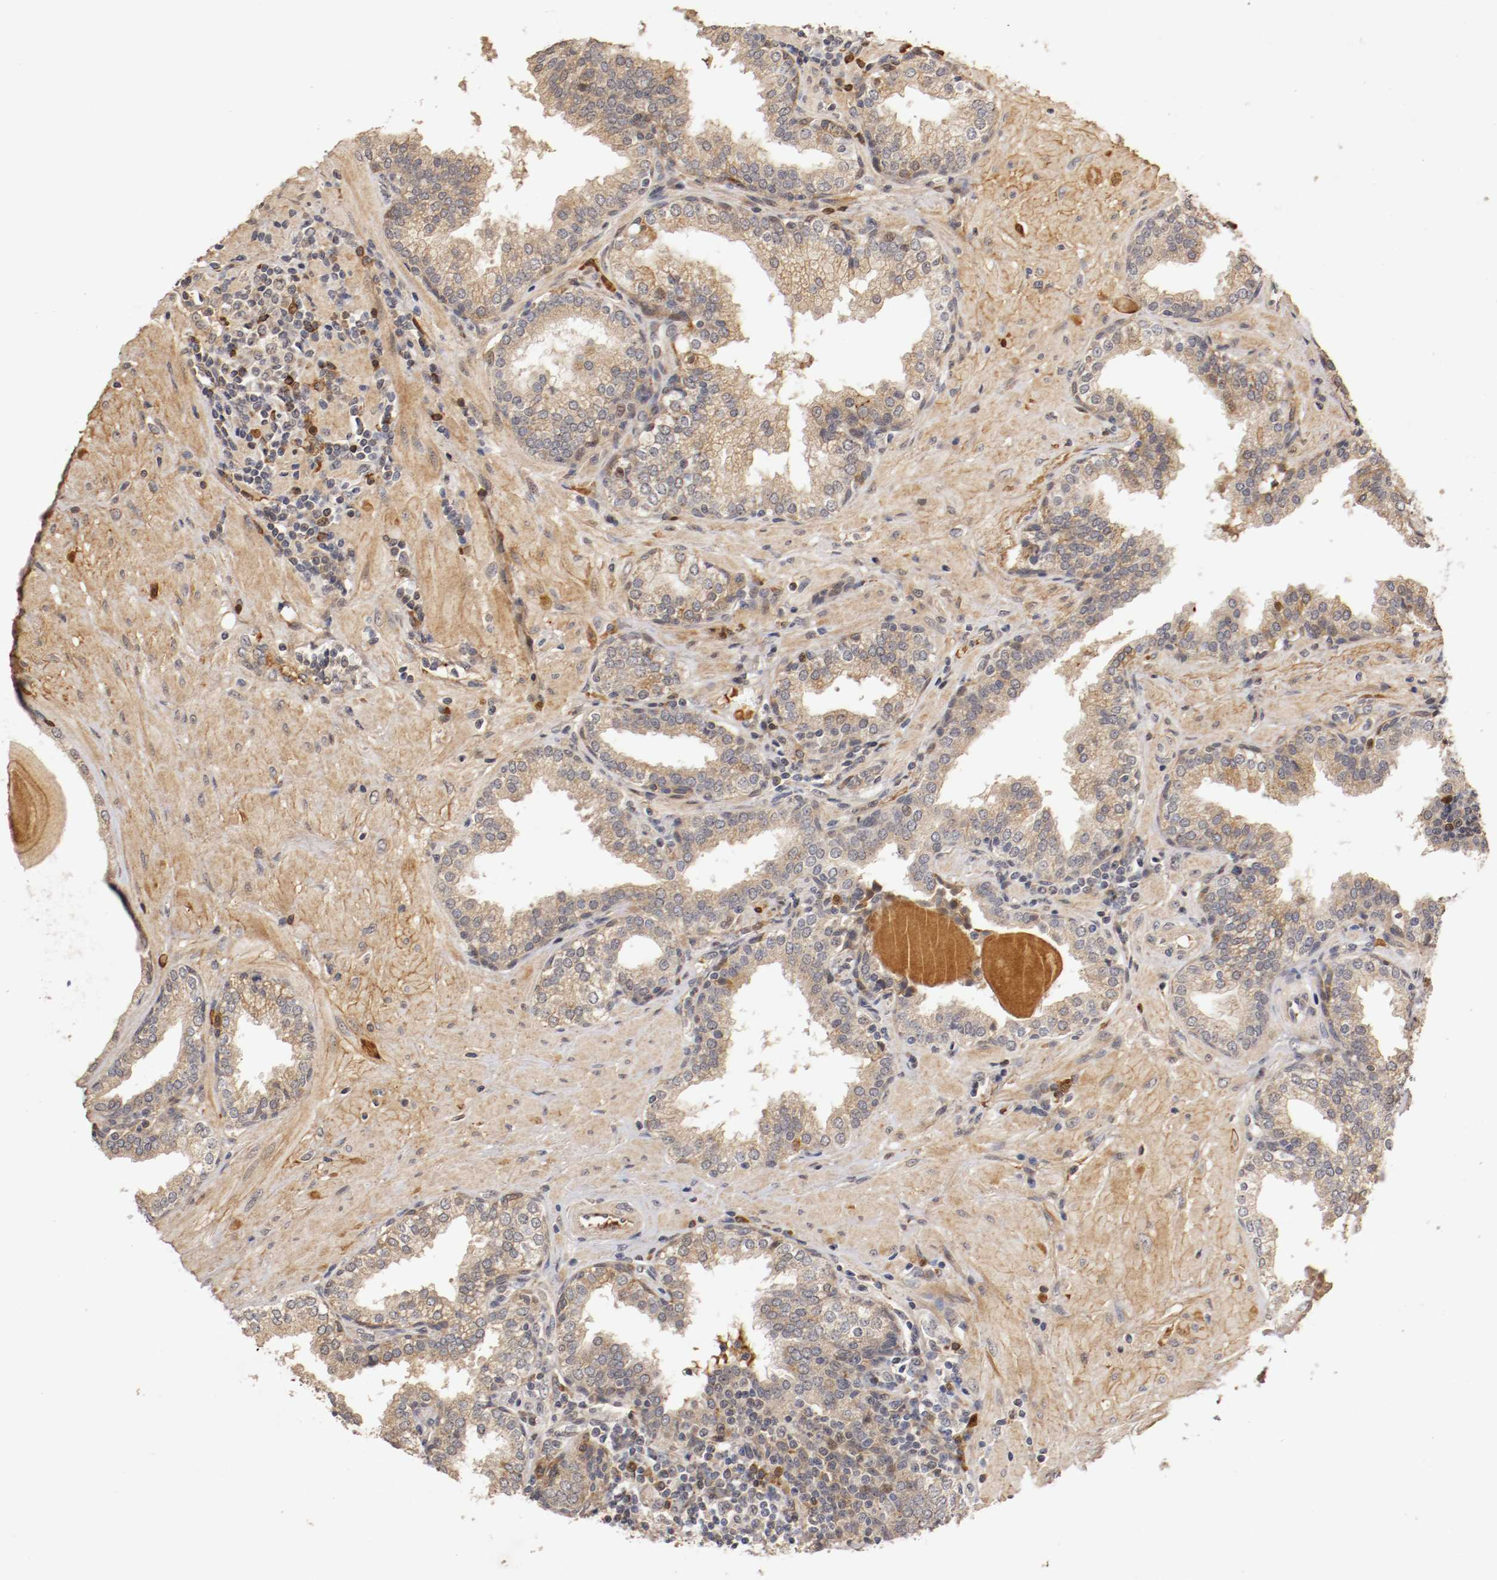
{"staining": {"intensity": "moderate", "quantity": "25%-75%", "location": "cytoplasmic/membranous,nuclear"}, "tissue": "prostate", "cell_type": "Glandular cells", "image_type": "normal", "snomed": [{"axis": "morphology", "description": "Normal tissue, NOS"}, {"axis": "topography", "description": "Prostate"}], "caption": "A high-resolution image shows IHC staining of unremarkable prostate, which reveals moderate cytoplasmic/membranous,nuclear positivity in approximately 25%-75% of glandular cells. (DAB (3,3'-diaminobenzidine) IHC, brown staining for protein, blue staining for nuclei).", "gene": "TNFRSF1B", "patient": {"sex": "male", "age": 51}}